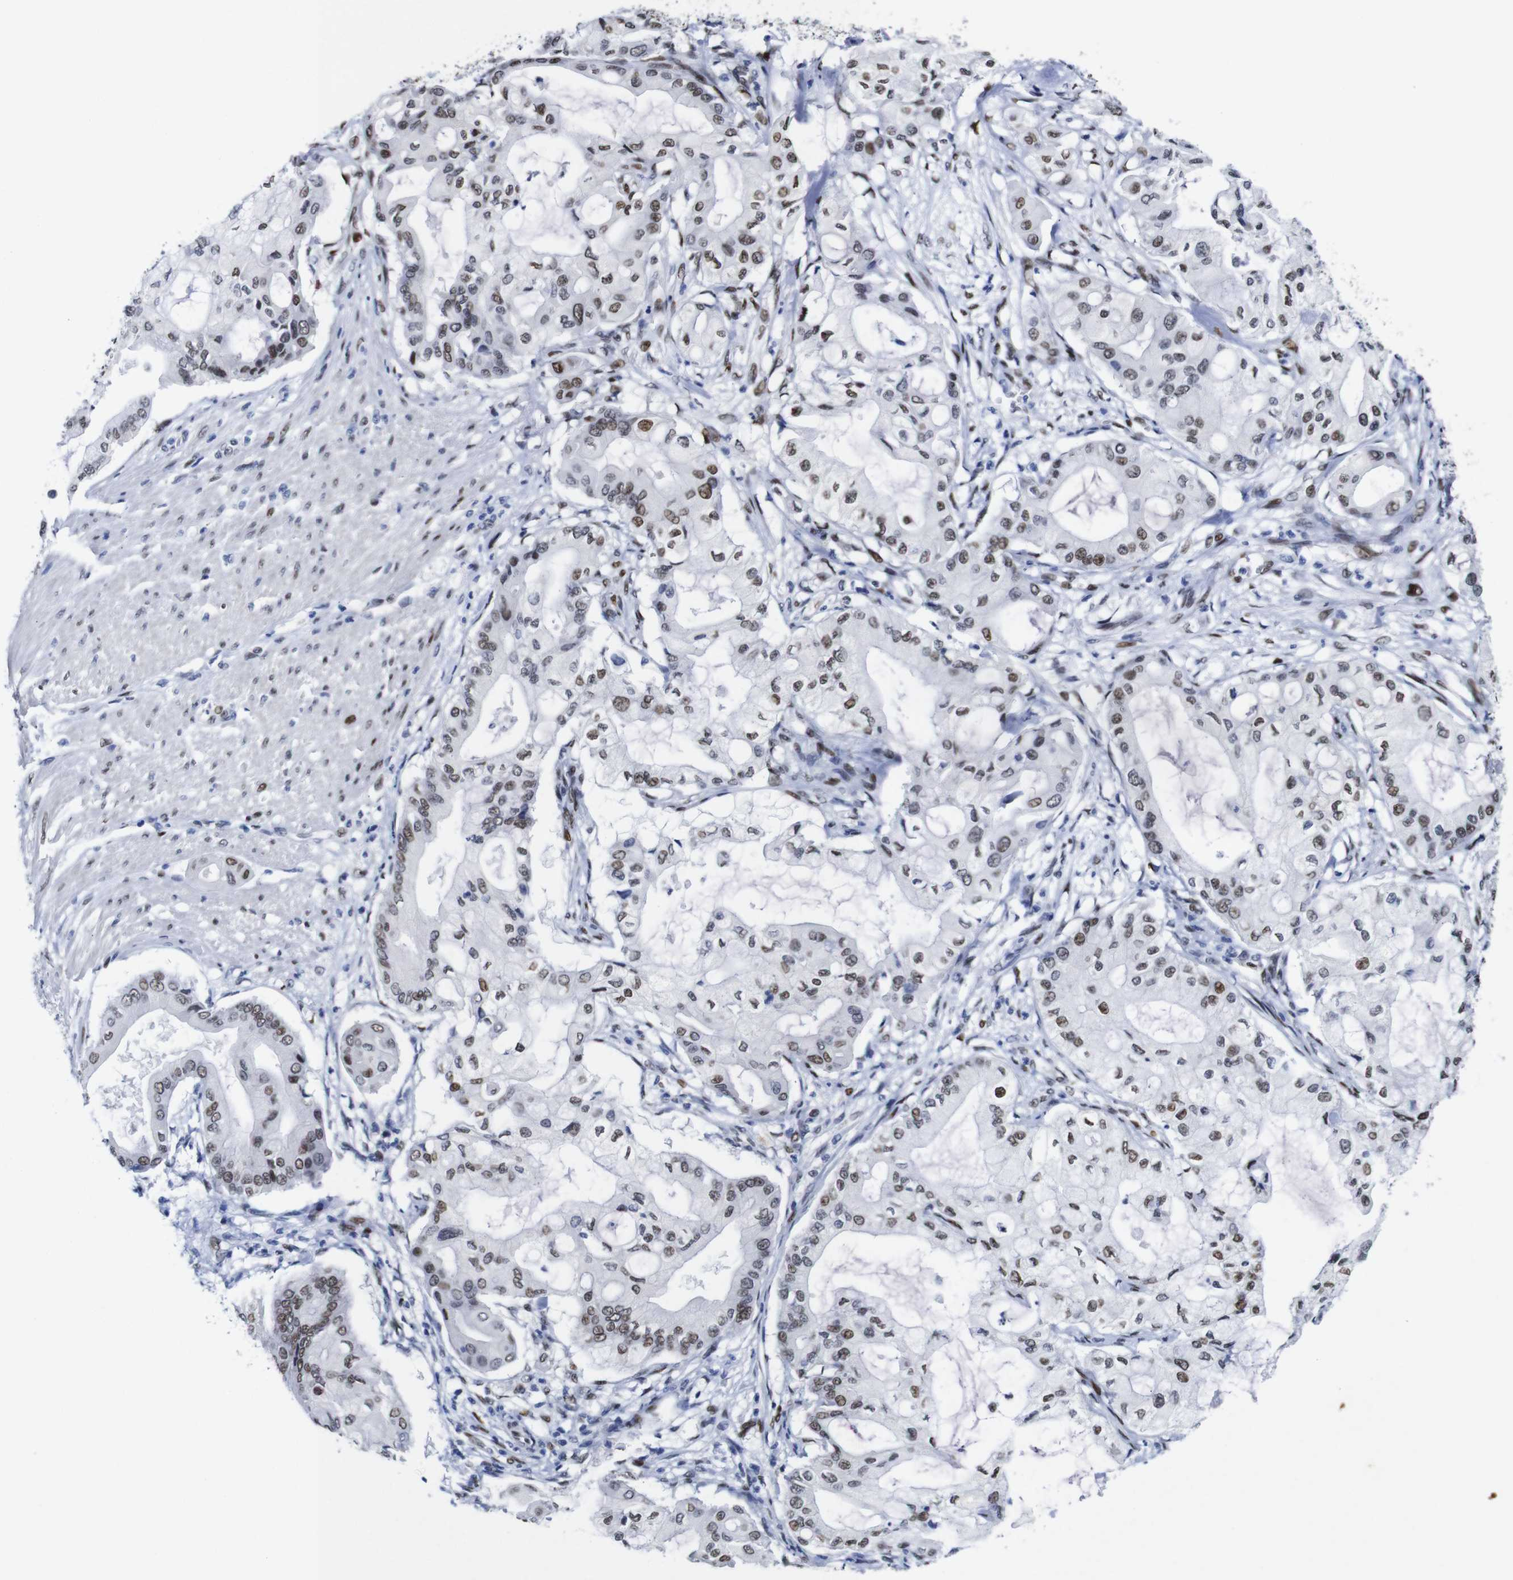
{"staining": {"intensity": "moderate", "quantity": ">75%", "location": "nuclear"}, "tissue": "pancreatic cancer", "cell_type": "Tumor cells", "image_type": "cancer", "snomed": [{"axis": "morphology", "description": "Adenocarcinoma, NOS"}, {"axis": "morphology", "description": "Adenocarcinoma, metastatic, NOS"}, {"axis": "topography", "description": "Lymph node"}, {"axis": "topography", "description": "Pancreas"}, {"axis": "topography", "description": "Duodenum"}], "caption": "Pancreatic cancer (metastatic adenocarcinoma) stained with DAB (3,3'-diaminobenzidine) immunohistochemistry displays medium levels of moderate nuclear expression in about >75% of tumor cells.", "gene": "FOSL2", "patient": {"sex": "female", "age": 64}}